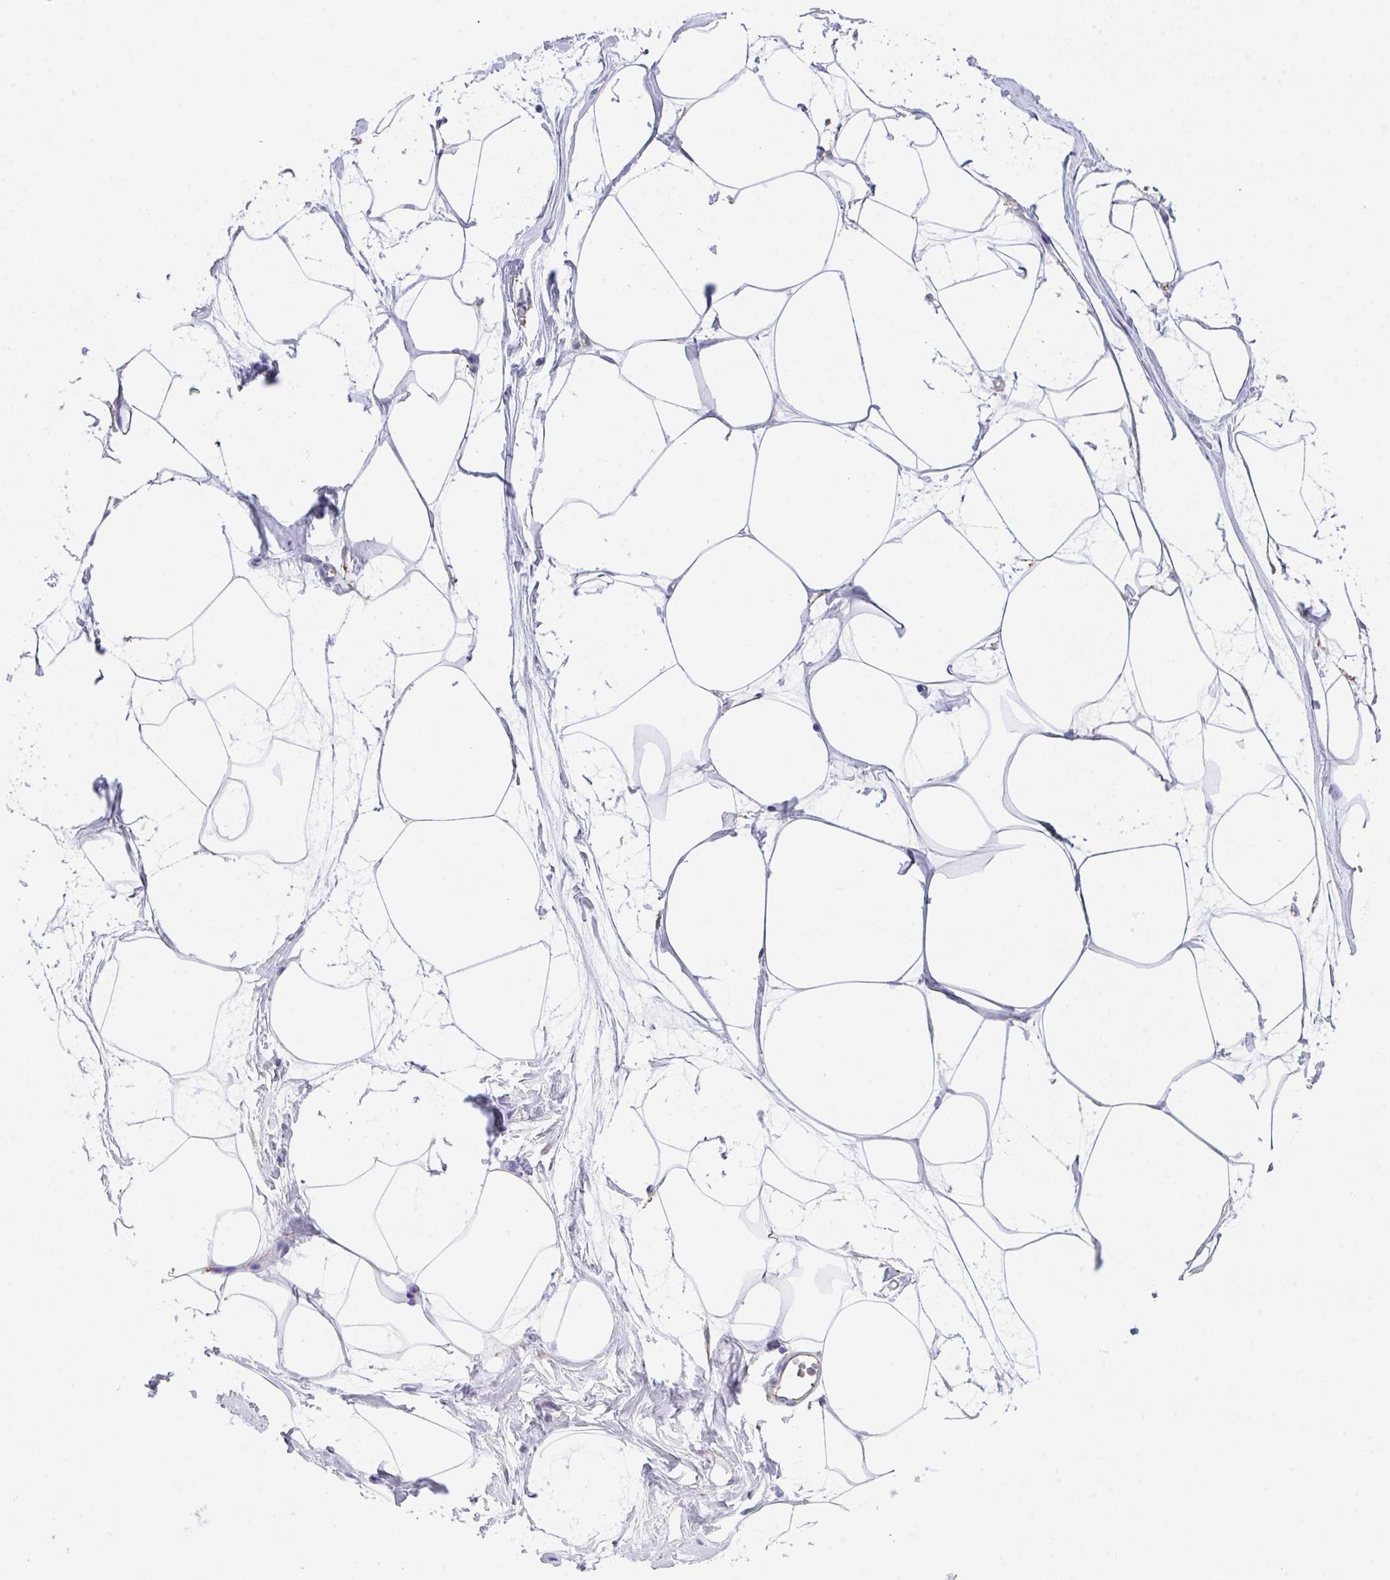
{"staining": {"intensity": "negative", "quantity": "none", "location": "none"}, "tissue": "breast", "cell_type": "Adipocytes", "image_type": "normal", "snomed": [{"axis": "morphology", "description": "Normal tissue, NOS"}, {"axis": "topography", "description": "Breast"}], "caption": "Immunohistochemistry histopathology image of unremarkable breast: human breast stained with DAB (3,3'-diaminobenzidine) demonstrates no significant protein staining in adipocytes. Nuclei are stained in blue.", "gene": "DBN1", "patient": {"sex": "female", "age": 45}}